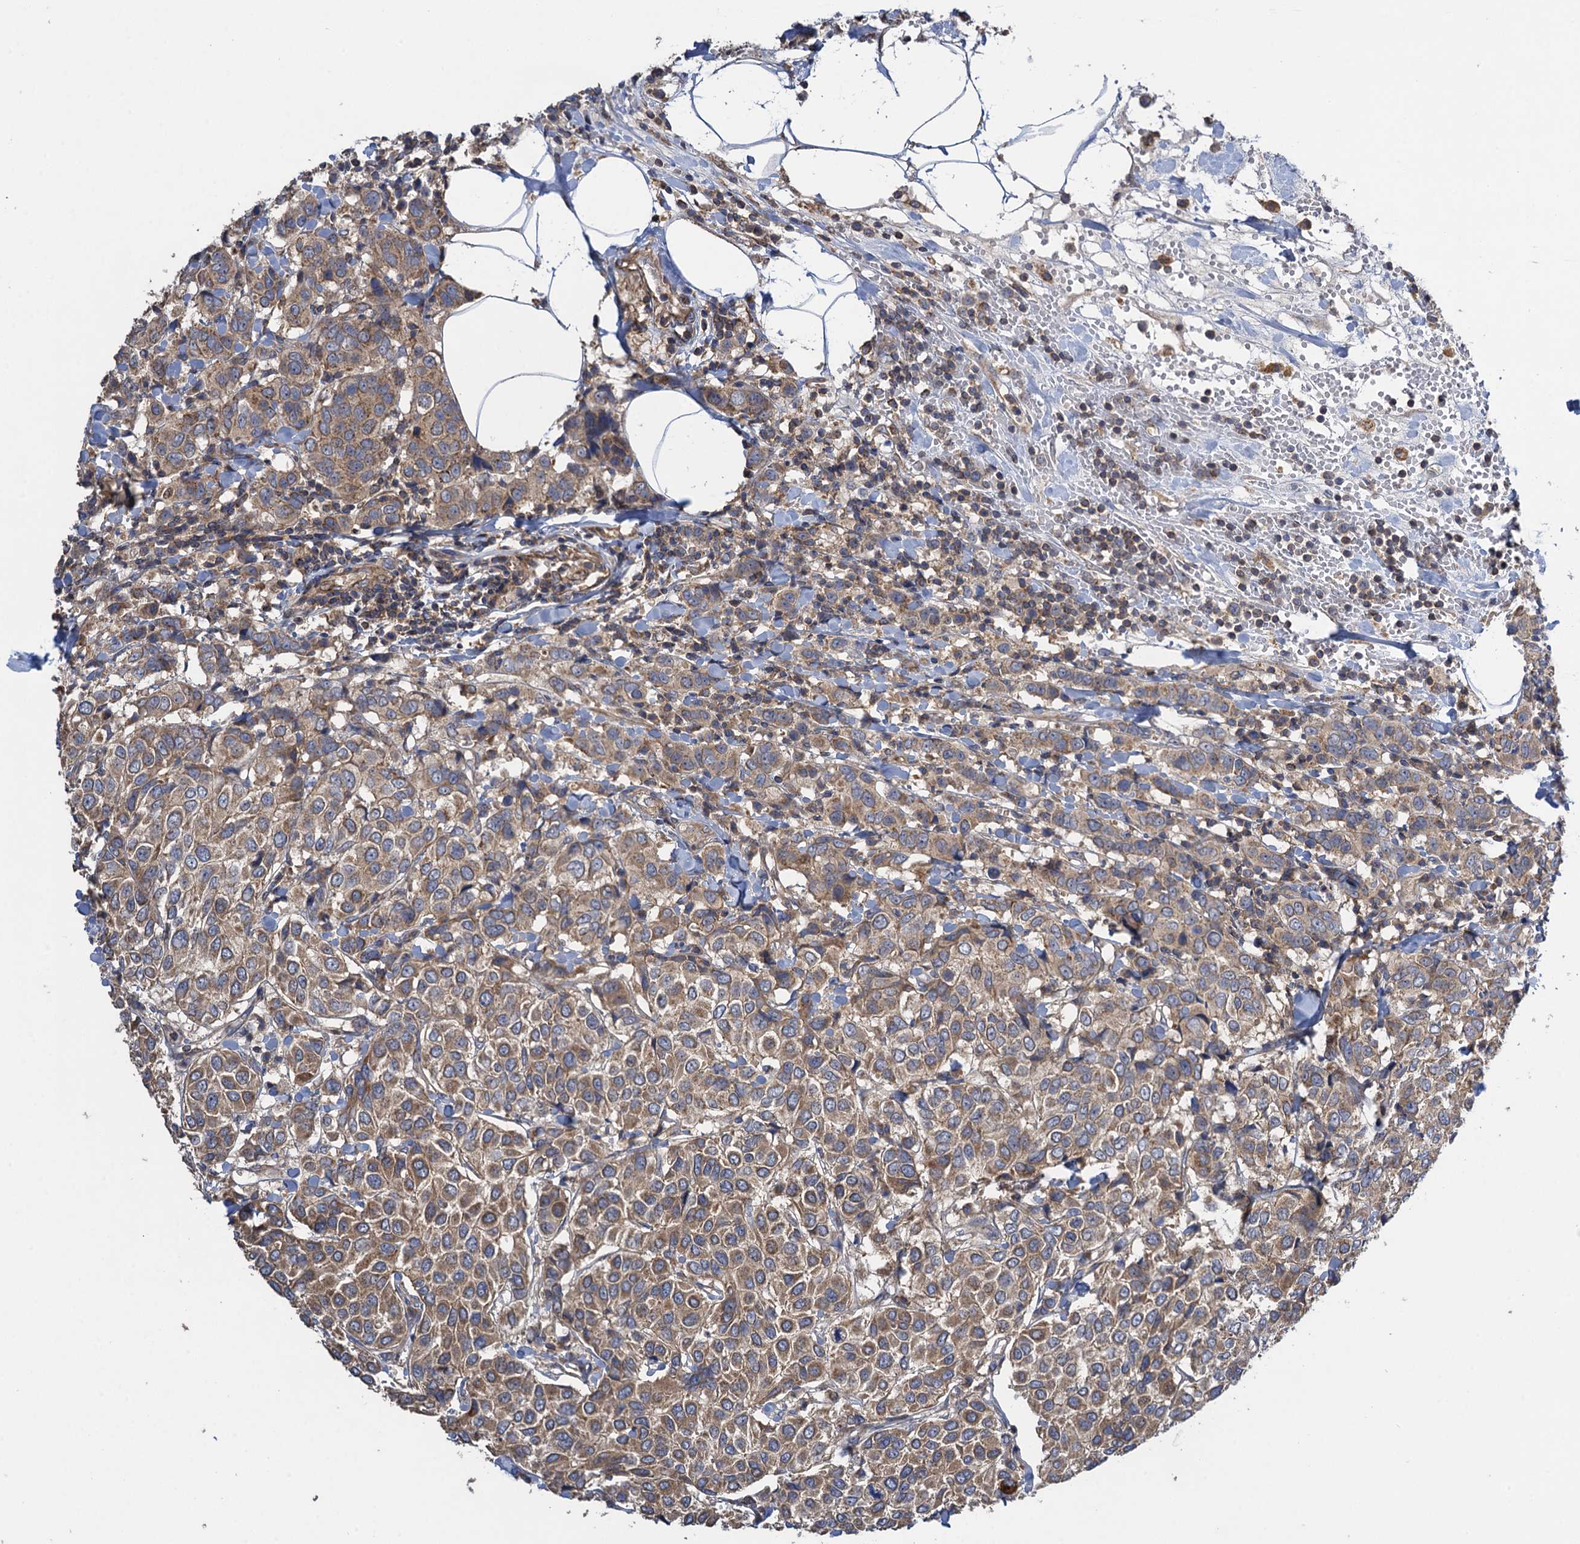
{"staining": {"intensity": "moderate", "quantity": ">75%", "location": "cytoplasmic/membranous"}, "tissue": "breast cancer", "cell_type": "Tumor cells", "image_type": "cancer", "snomed": [{"axis": "morphology", "description": "Duct carcinoma"}, {"axis": "topography", "description": "Breast"}], "caption": "Breast cancer stained with a protein marker shows moderate staining in tumor cells.", "gene": "WDR88", "patient": {"sex": "female", "age": 55}}